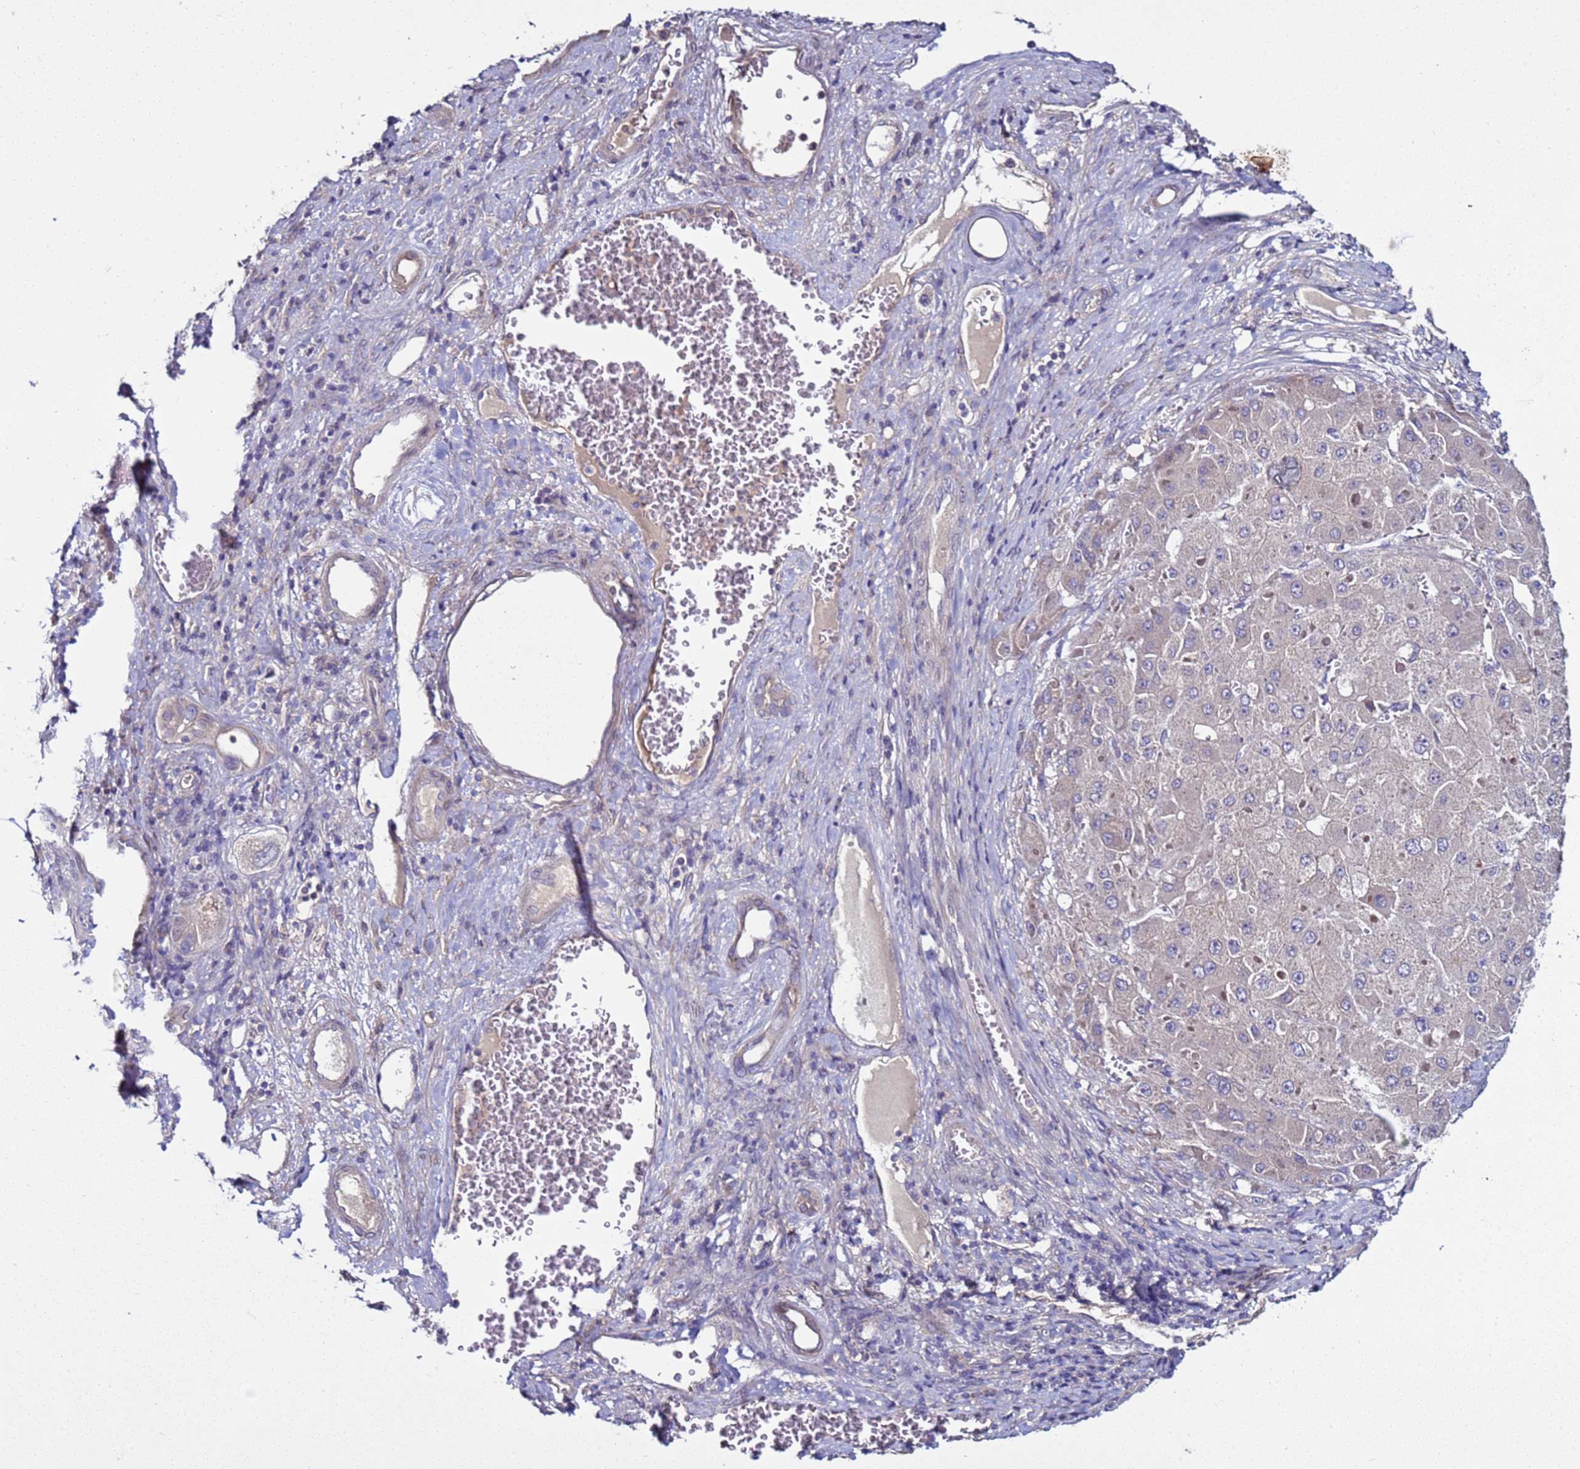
{"staining": {"intensity": "negative", "quantity": "none", "location": "none"}, "tissue": "liver cancer", "cell_type": "Tumor cells", "image_type": "cancer", "snomed": [{"axis": "morphology", "description": "Carcinoma, Hepatocellular, NOS"}, {"axis": "topography", "description": "Liver"}], "caption": "A high-resolution image shows IHC staining of liver cancer (hepatocellular carcinoma), which shows no significant staining in tumor cells.", "gene": "RABL2B", "patient": {"sex": "female", "age": 73}}